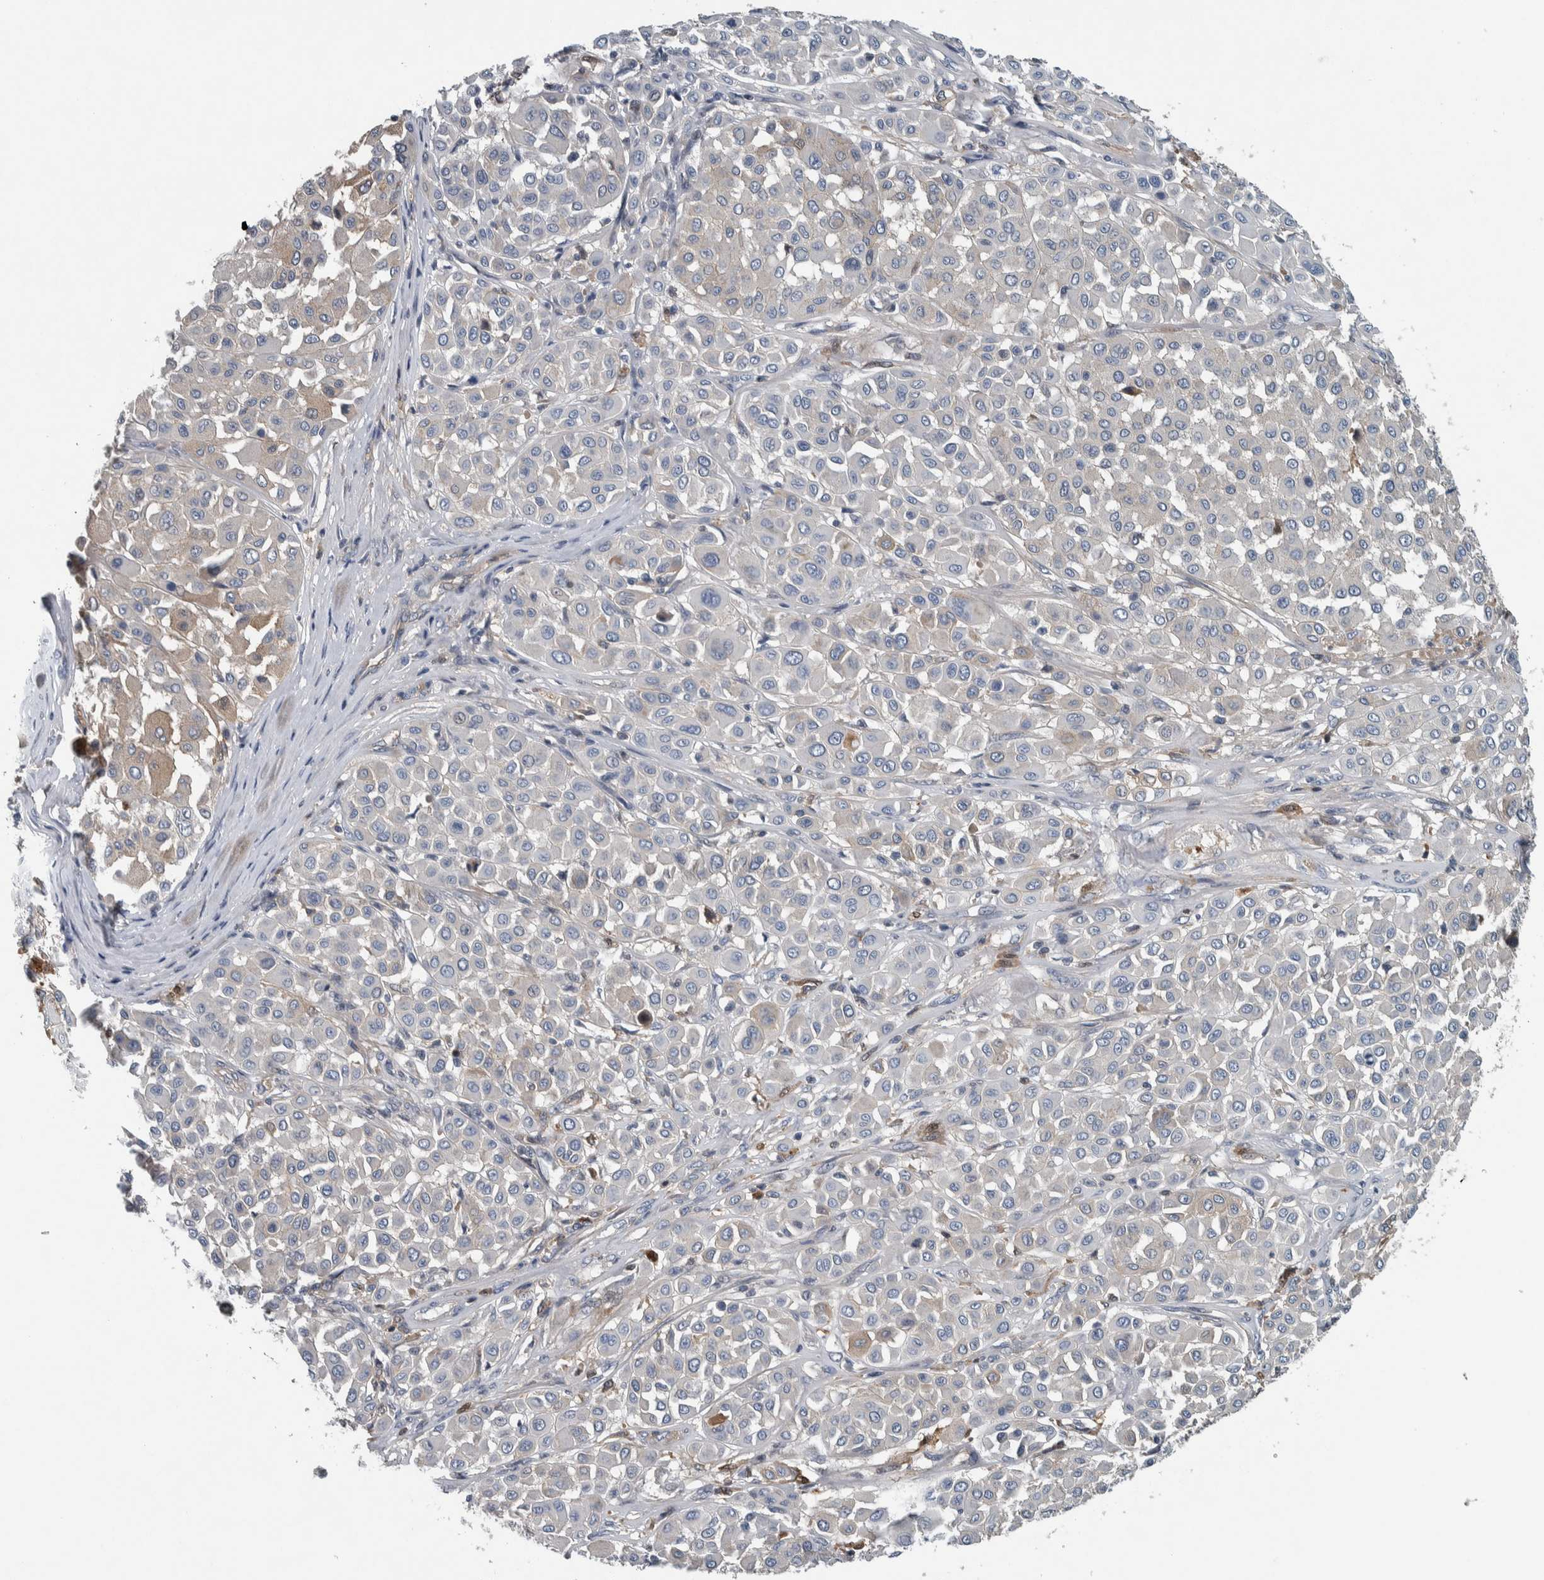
{"staining": {"intensity": "negative", "quantity": "none", "location": "none"}, "tissue": "melanoma", "cell_type": "Tumor cells", "image_type": "cancer", "snomed": [{"axis": "morphology", "description": "Malignant melanoma, Metastatic site"}, {"axis": "topography", "description": "Soft tissue"}], "caption": "High power microscopy micrograph of an IHC photomicrograph of malignant melanoma (metastatic site), revealing no significant expression in tumor cells.", "gene": "SERPINC1", "patient": {"sex": "male", "age": 41}}